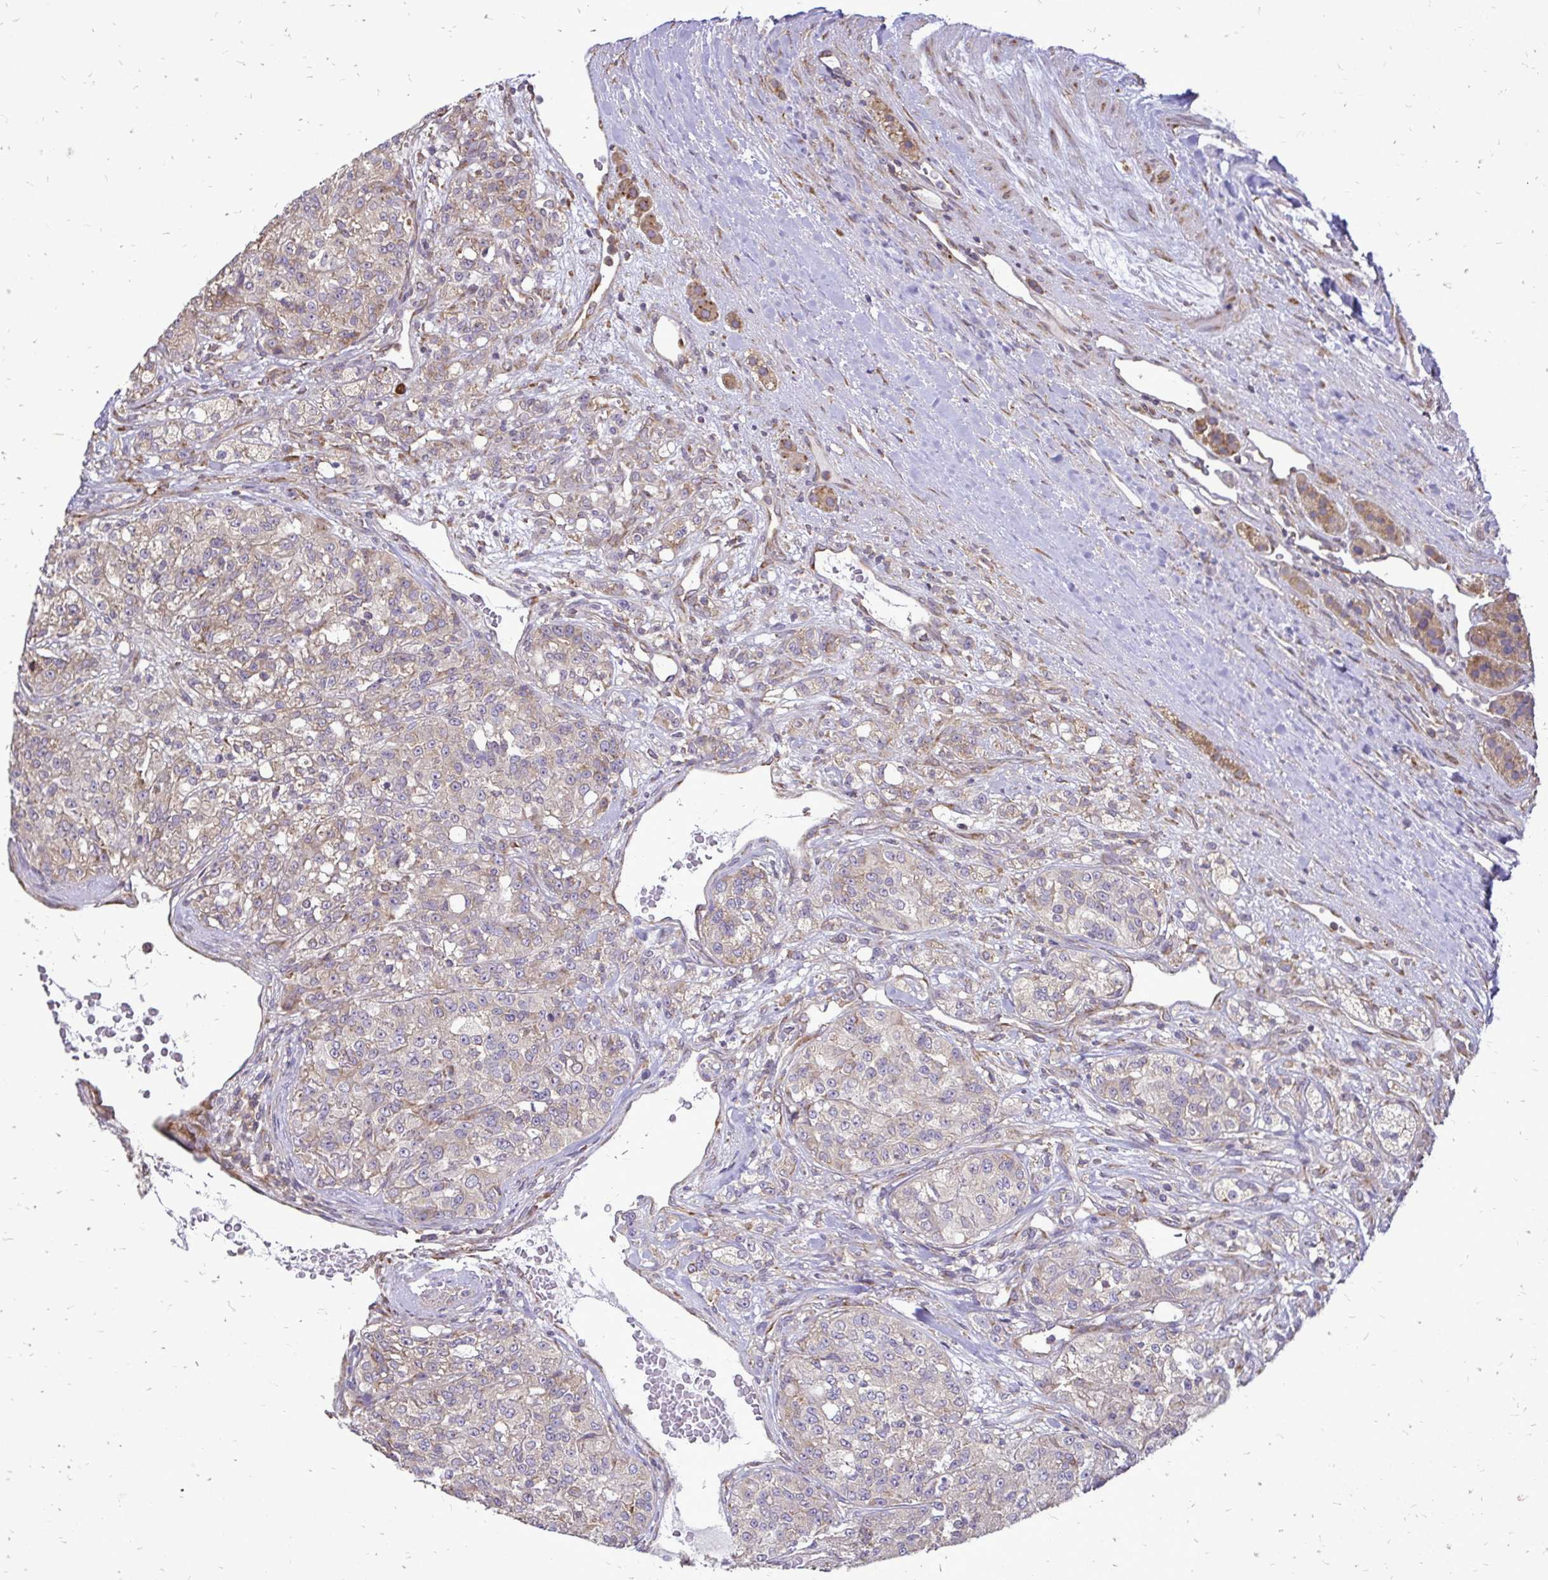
{"staining": {"intensity": "weak", "quantity": ">75%", "location": "cytoplasmic/membranous"}, "tissue": "renal cancer", "cell_type": "Tumor cells", "image_type": "cancer", "snomed": [{"axis": "morphology", "description": "Adenocarcinoma, NOS"}, {"axis": "topography", "description": "Kidney"}], "caption": "Weak cytoplasmic/membranous positivity is appreciated in approximately >75% of tumor cells in adenocarcinoma (renal). (Brightfield microscopy of DAB IHC at high magnification).", "gene": "RPS3", "patient": {"sex": "female", "age": 63}}